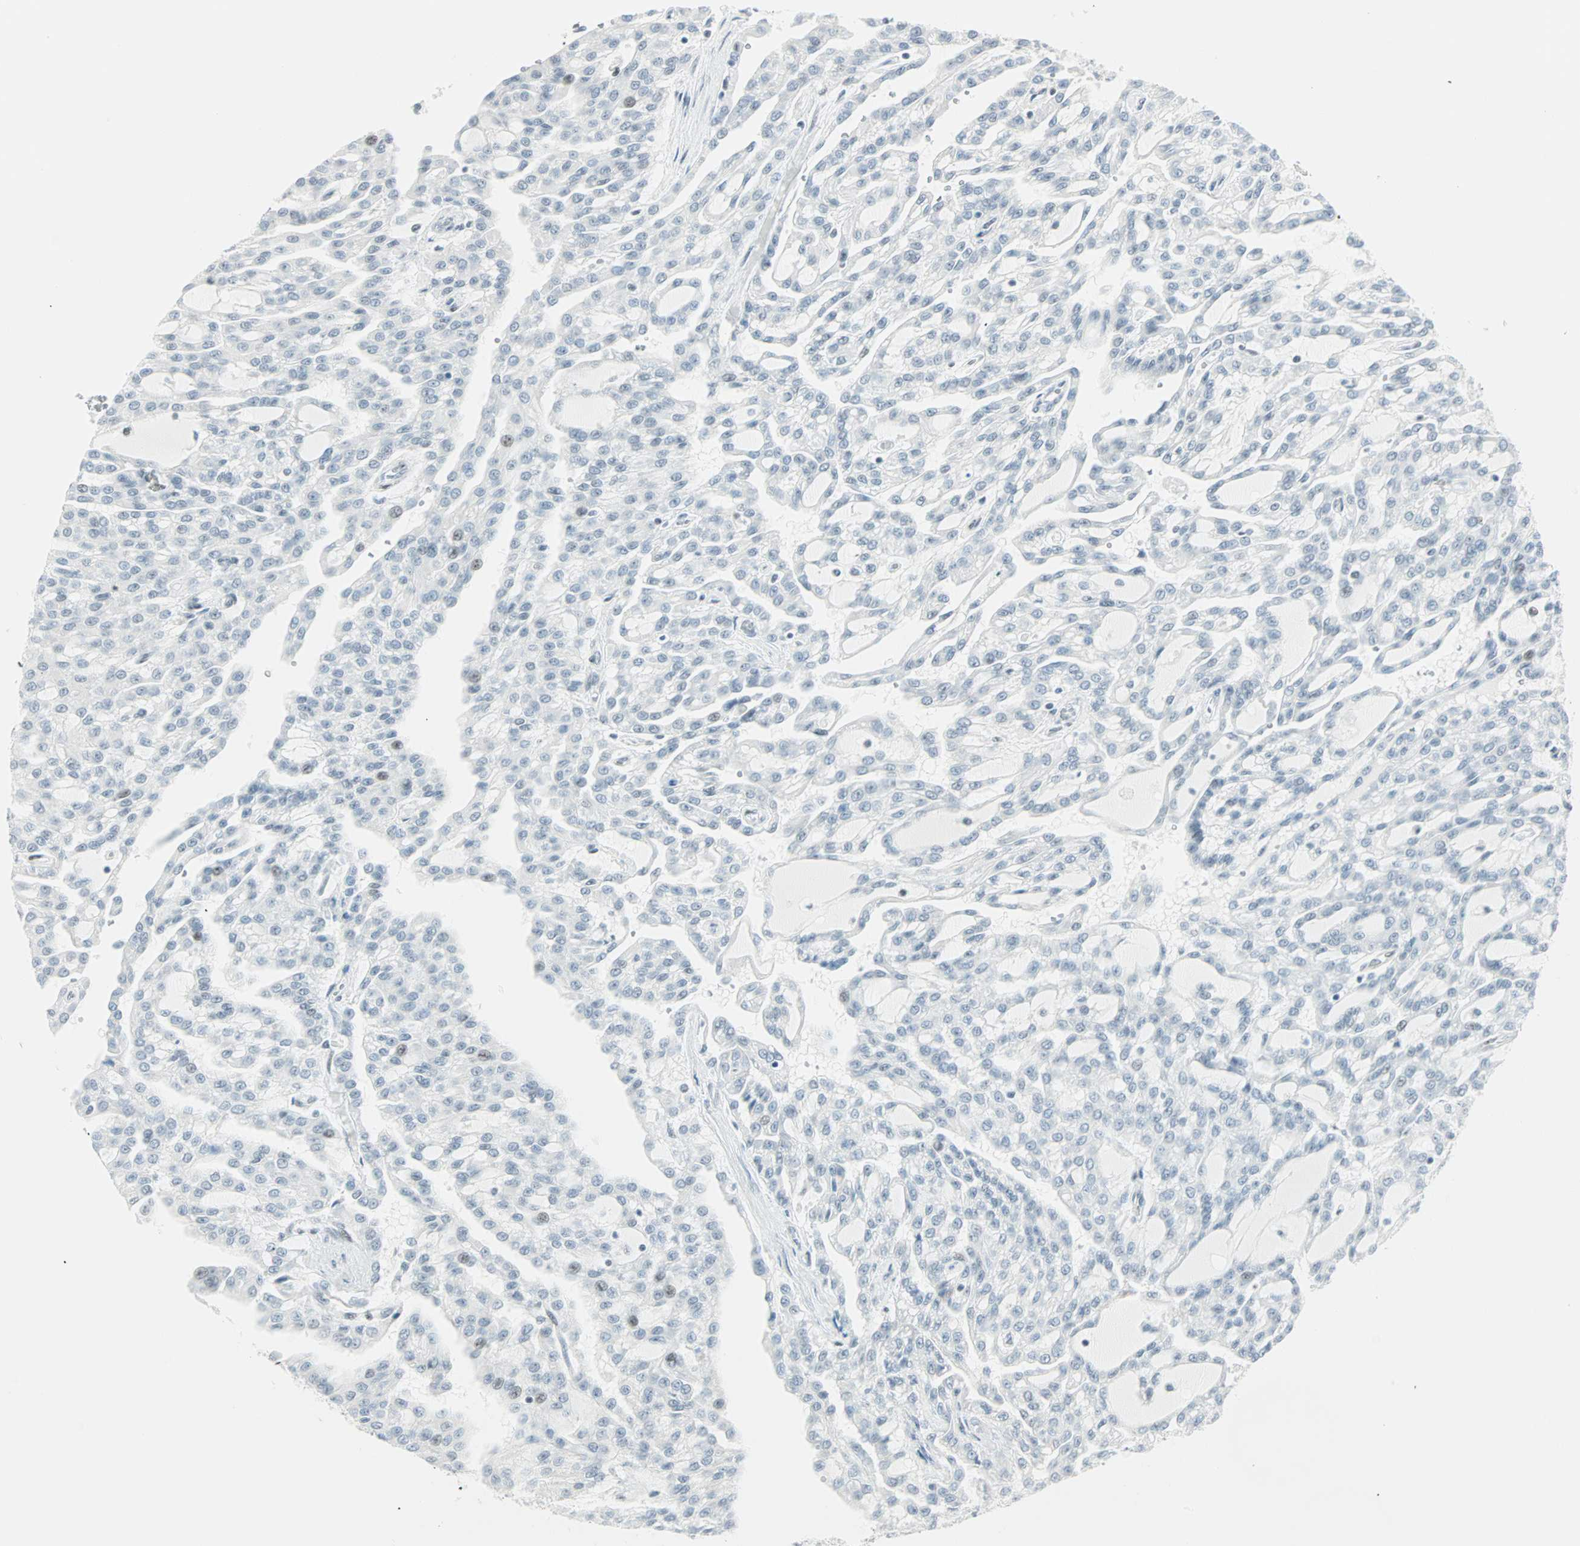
{"staining": {"intensity": "negative", "quantity": "none", "location": "none"}, "tissue": "renal cancer", "cell_type": "Tumor cells", "image_type": "cancer", "snomed": [{"axis": "morphology", "description": "Adenocarcinoma, NOS"}, {"axis": "topography", "description": "Kidney"}], "caption": "DAB (3,3'-diaminobenzidine) immunohistochemical staining of human adenocarcinoma (renal) displays no significant expression in tumor cells. (Immunohistochemistry (ihc), brightfield microscopy, high magnification).", "gene": "PKNOX1", "patient": {"sex": "male", "age": 63}}